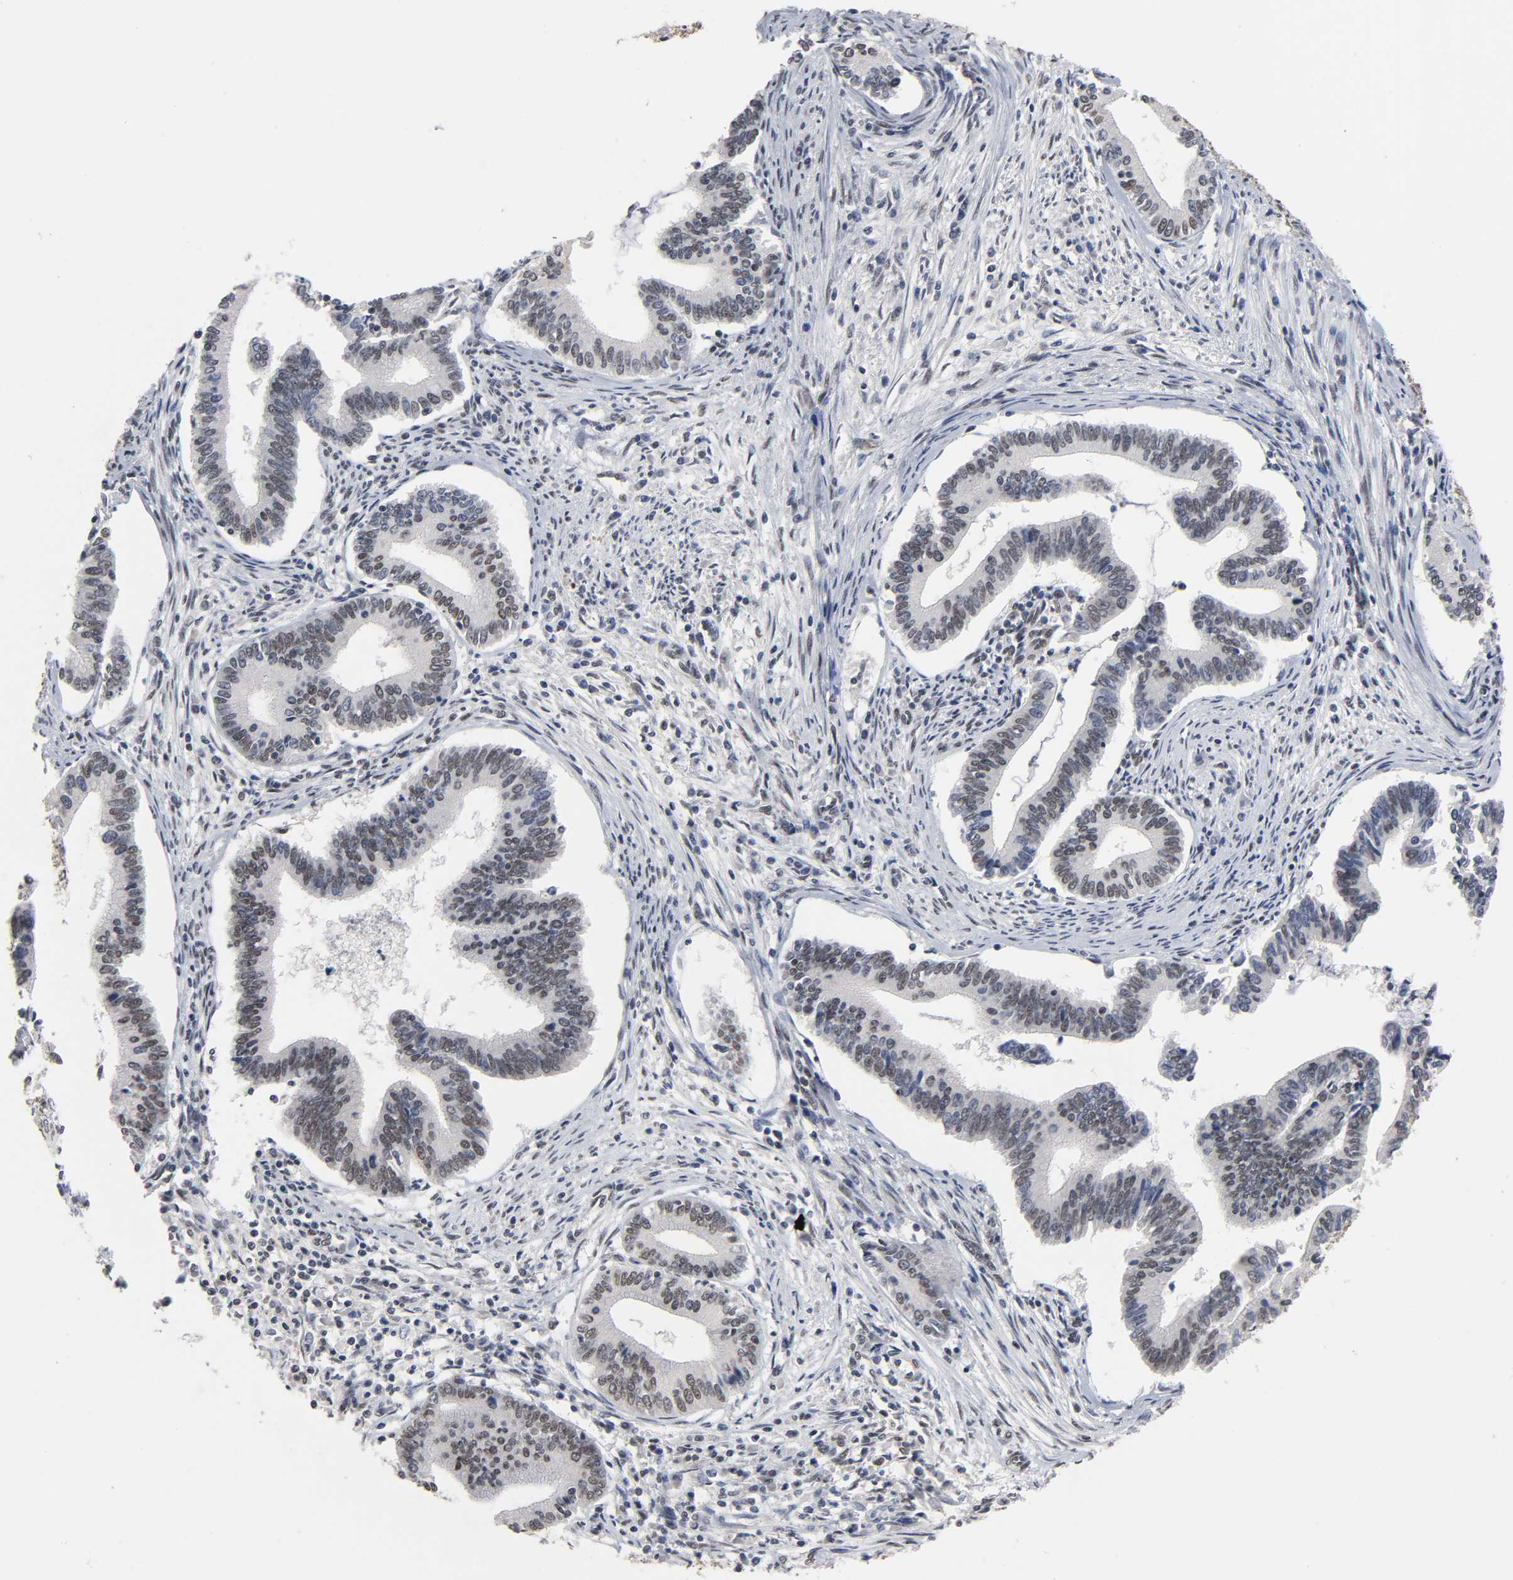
{"staining": {"intensity": "weak", "quantity": "25%-75%", "location": "nuclear"}, "tissue": "cervical cancer", "cell_type": "Tumor cells", "image_type": "cancer", "snomed": [{"axis": "morphology", "description": "Adenocarcinoma, NOS"}, {"axis": "topography", "description": "Cervix"}], "caption": "Human adenocarcinoma (cervical) stained with a brown dye shows weak nuclear positive staining in approximately 25%-75% of tumor cells.", "gene": "TRIM33", "patient": {"sex": "female", "age": 36}}